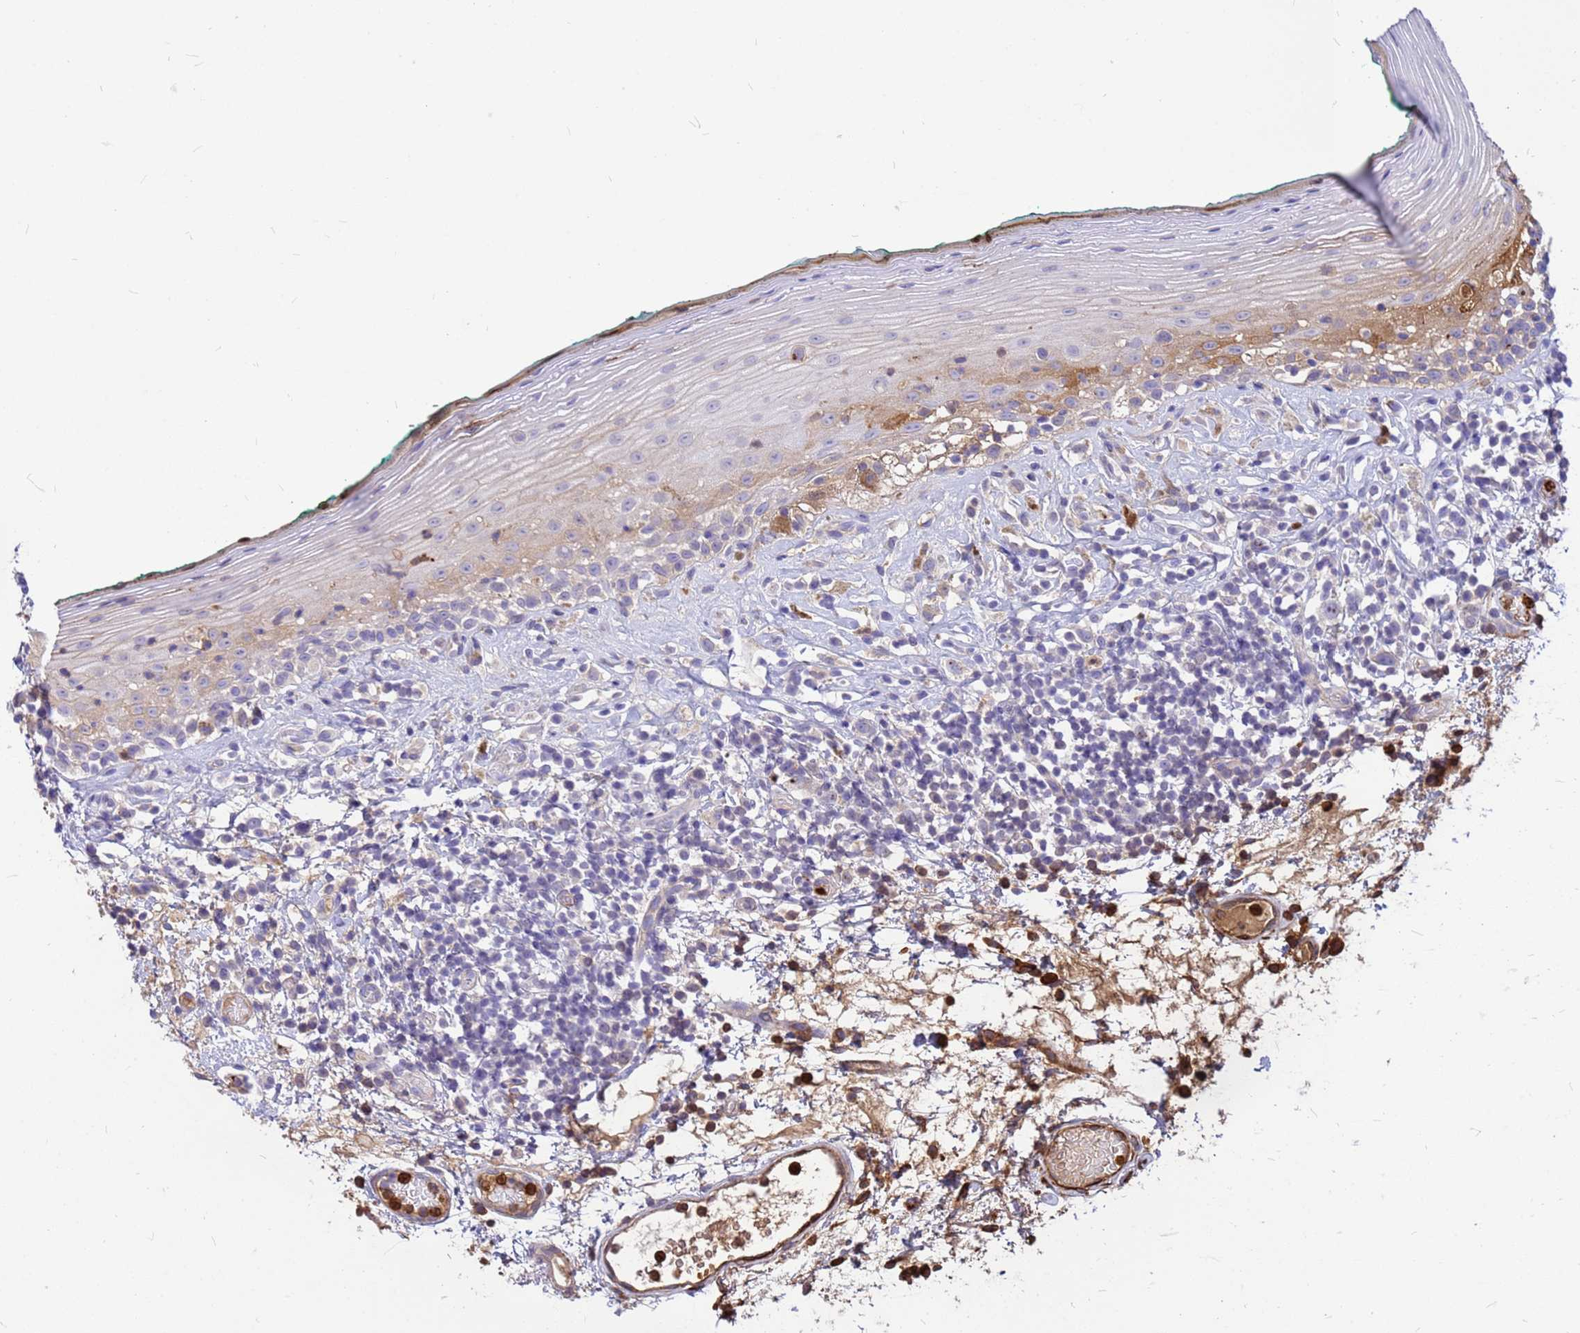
{"staining": {"intensity": "strong", "quantity": "<25%", "location": "cytoplasmic/membranous"}, "tissue": "oral mucosa", "cell_type": "Squamous epithelial cells", "image_type": "normal", "snomed": [{"axis": "morphology", "description": "Normal tissue, NOS"}, {"axis": "topography", "description": "Oral tissue"}], "caption": "Strong cytoplasmic/membranous protein expression is present in approximately <25% of squamous epithelial cells in oral mucosa. The protein is stained brown, and the nuclei are stained in blue (DAB IHC with brightfield microscopy, high magnification).", "gene": "ORM1", "patient": {"sex": "female", "age": 83}}